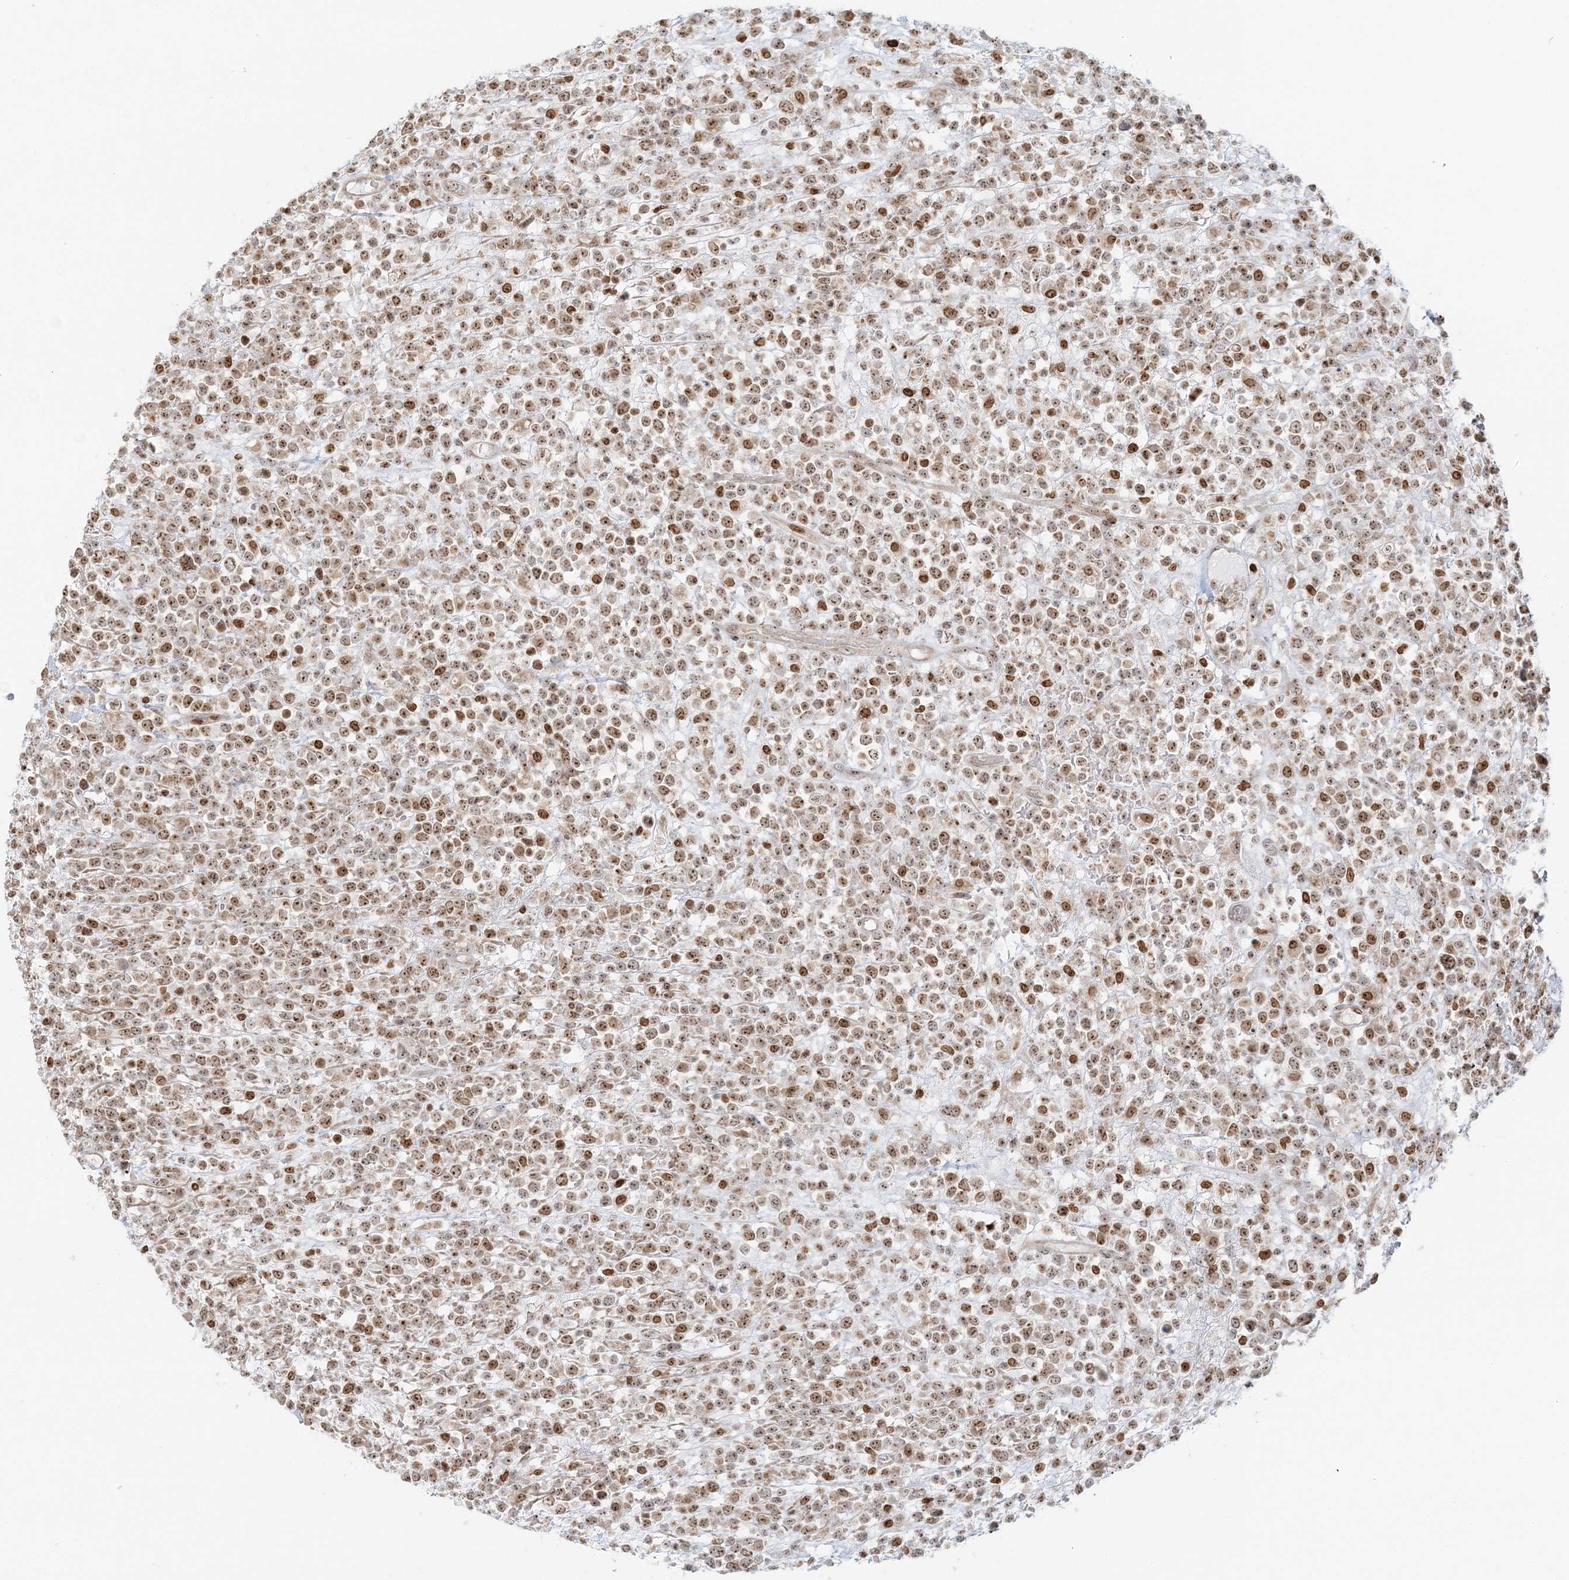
{"staining": {"intensity": "moderate", "quantity": ">75%", "location": "nuclear"}, "tissue": "lymphoma", "cell_type": "Tumor cells", "image_type": "cancer", "snomed": [{"axis": "morphology", "description": "Malignant lymphoma, non-Hodgkin's type, High grade"}, {"axis": "topography", "description": "Colon"}], "caption": "Immunohistochemistry photomicrograph of neoplastic tissue: high-grade malignant lymphoma, non-Hodgkin's type stained using IHC exhibits medium levels of moderate protein expression localized specifically in the nuclear of tumor cells, appearing as a nuclear brown color.", "gene": "UBE2F", "patient": {"sex": "female", "age": 53}}